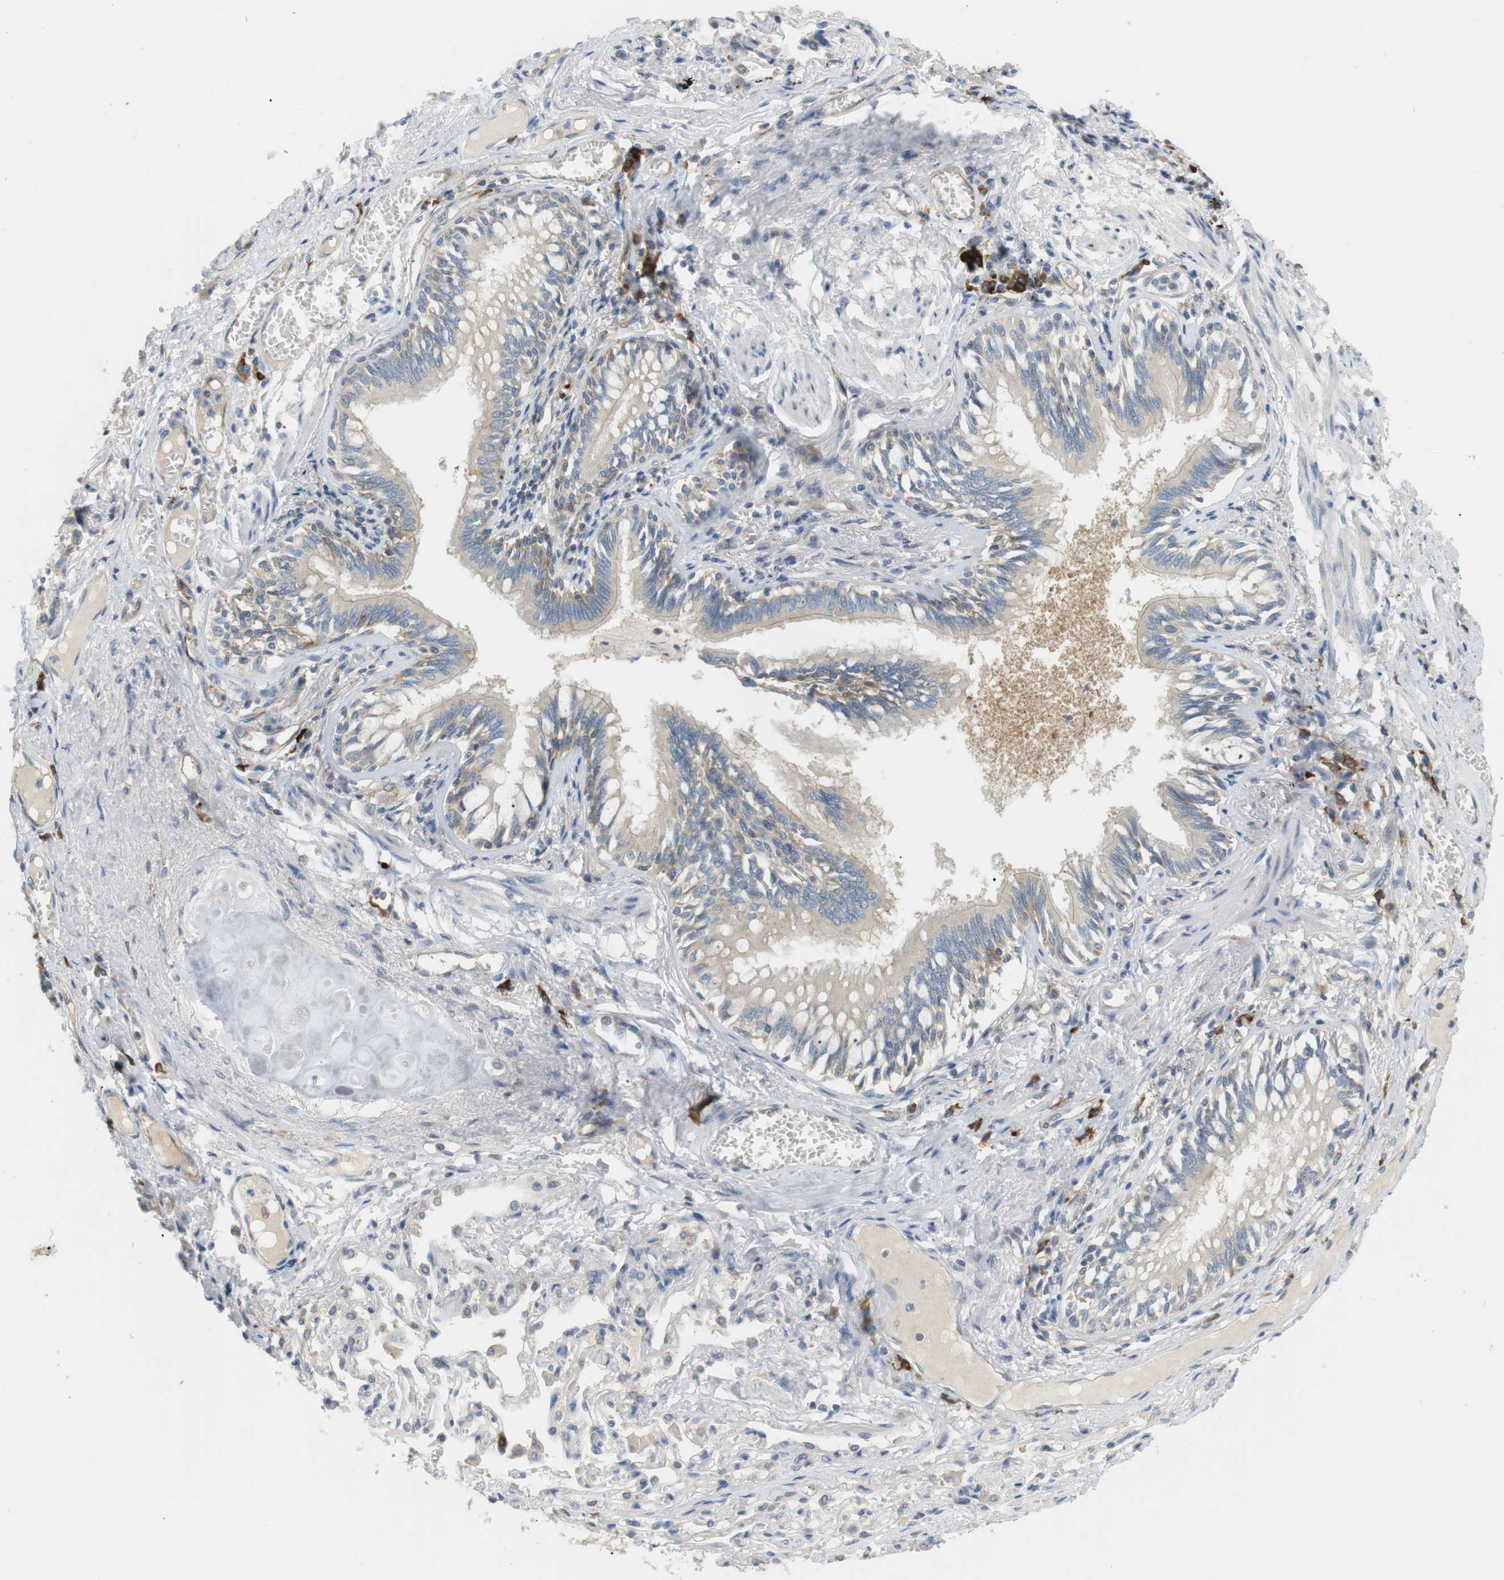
{"staining": {"intensity": "strong", "quantity": "25%-75%", "location": "cytoplasmic/membranous"}, "tissue": "bronchus", "cell_type": "Respiratory epithelial cells", "image_type": "normal", "snomed": [{"axis": "morphology", "description": "Normal tissue, NOS"}, {"axis": "morphology", "description": "Inflammation, NOS"}, {"axis": "topography", "description": "Cartilage tissue"}, {"axis": "topography", "description": "Lung"}], "caption": "Strong cytoplasmic/membranous protein expression is seen in approximately 25%-75% of respiratory epithelial cells in bronchus.", "gene": "TMEM200A", "patient": {"sex": "male", "age": 71}}